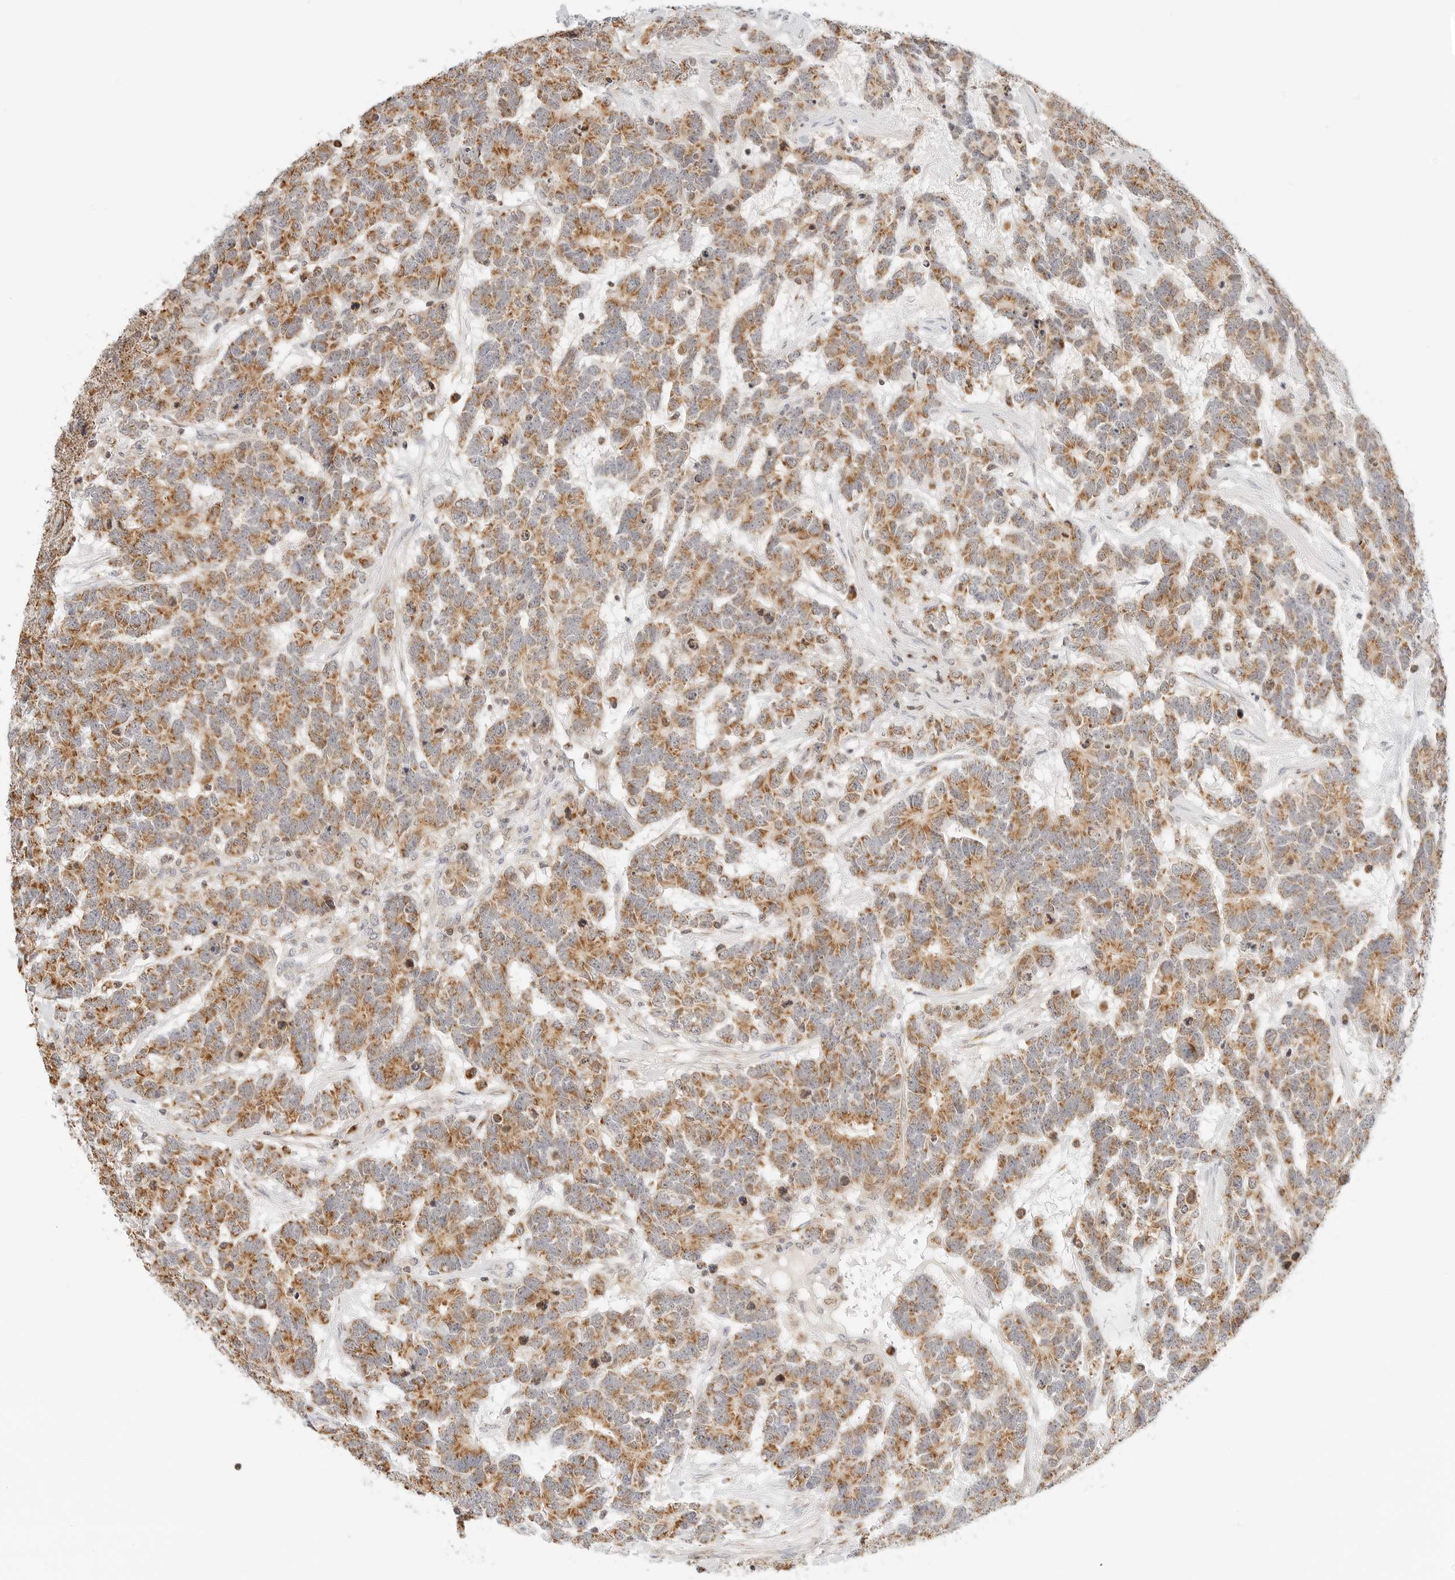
{"staining": {"intensity": "moderate", "quantity": ">75%", "location": "cytoplasmic/membranous"}, "tissue": "testis cancer", "cell_type": "Tumor cells", "image_type": "cancer", "snomed": [{"axis": "morphology", "description": "Carcinoma, Embryonal, NOS"}, {"axis": "topography", "description": "Testis"}], "caption": "Immunohistochemistry histopathology image of neoplastic tissue: testis cancer stained using IHC exhibits medium levels of moderate protein expression localized specifically in the cytoplasmic/membranous of tumor cells, appearing as a cytoplasmic/membranous brown color.", "gene": "ATL1", "patient": {"sex": "male", "age": 26}}